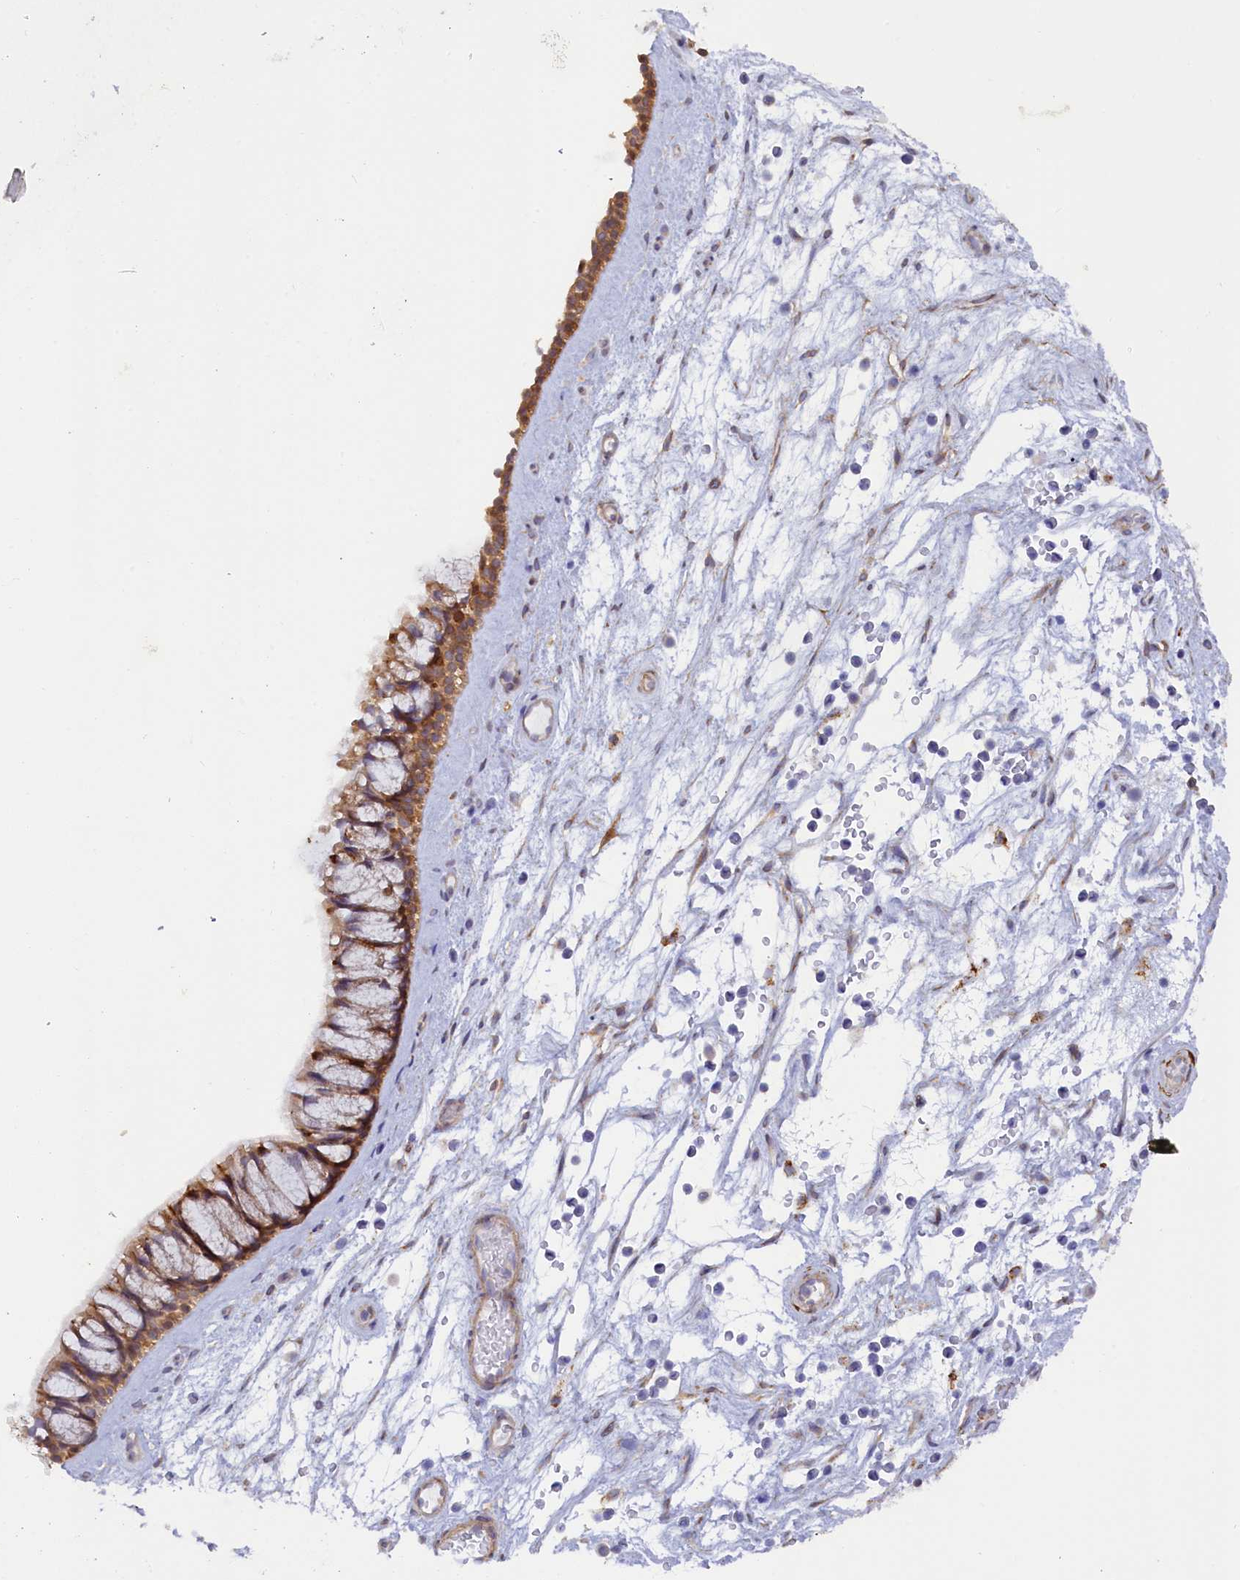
{"staining": {"intensity": "moderate", "quantity": ">75%", "location": "cytoplasmic/membranous"}, "tissue": "nasopharynx", "cell_type": "Respiratory epithelial cells", "image_type": "normal", "snomed": [{"axis": "morphology", "description": "Normal tissue, NOS"}, {"axis": "topography", "description": "Nasopharynx"}], "caption": "An immunohistochemistry (IHC) micrograph of benign tissue is shown. Protein staining in brown labels moderate cytoplasmic/membranous positivity in nasopharynx within respiratory epithelial cells.", "gene": "POGLUT3", "patient": {"sex": "male", "age": 64}}